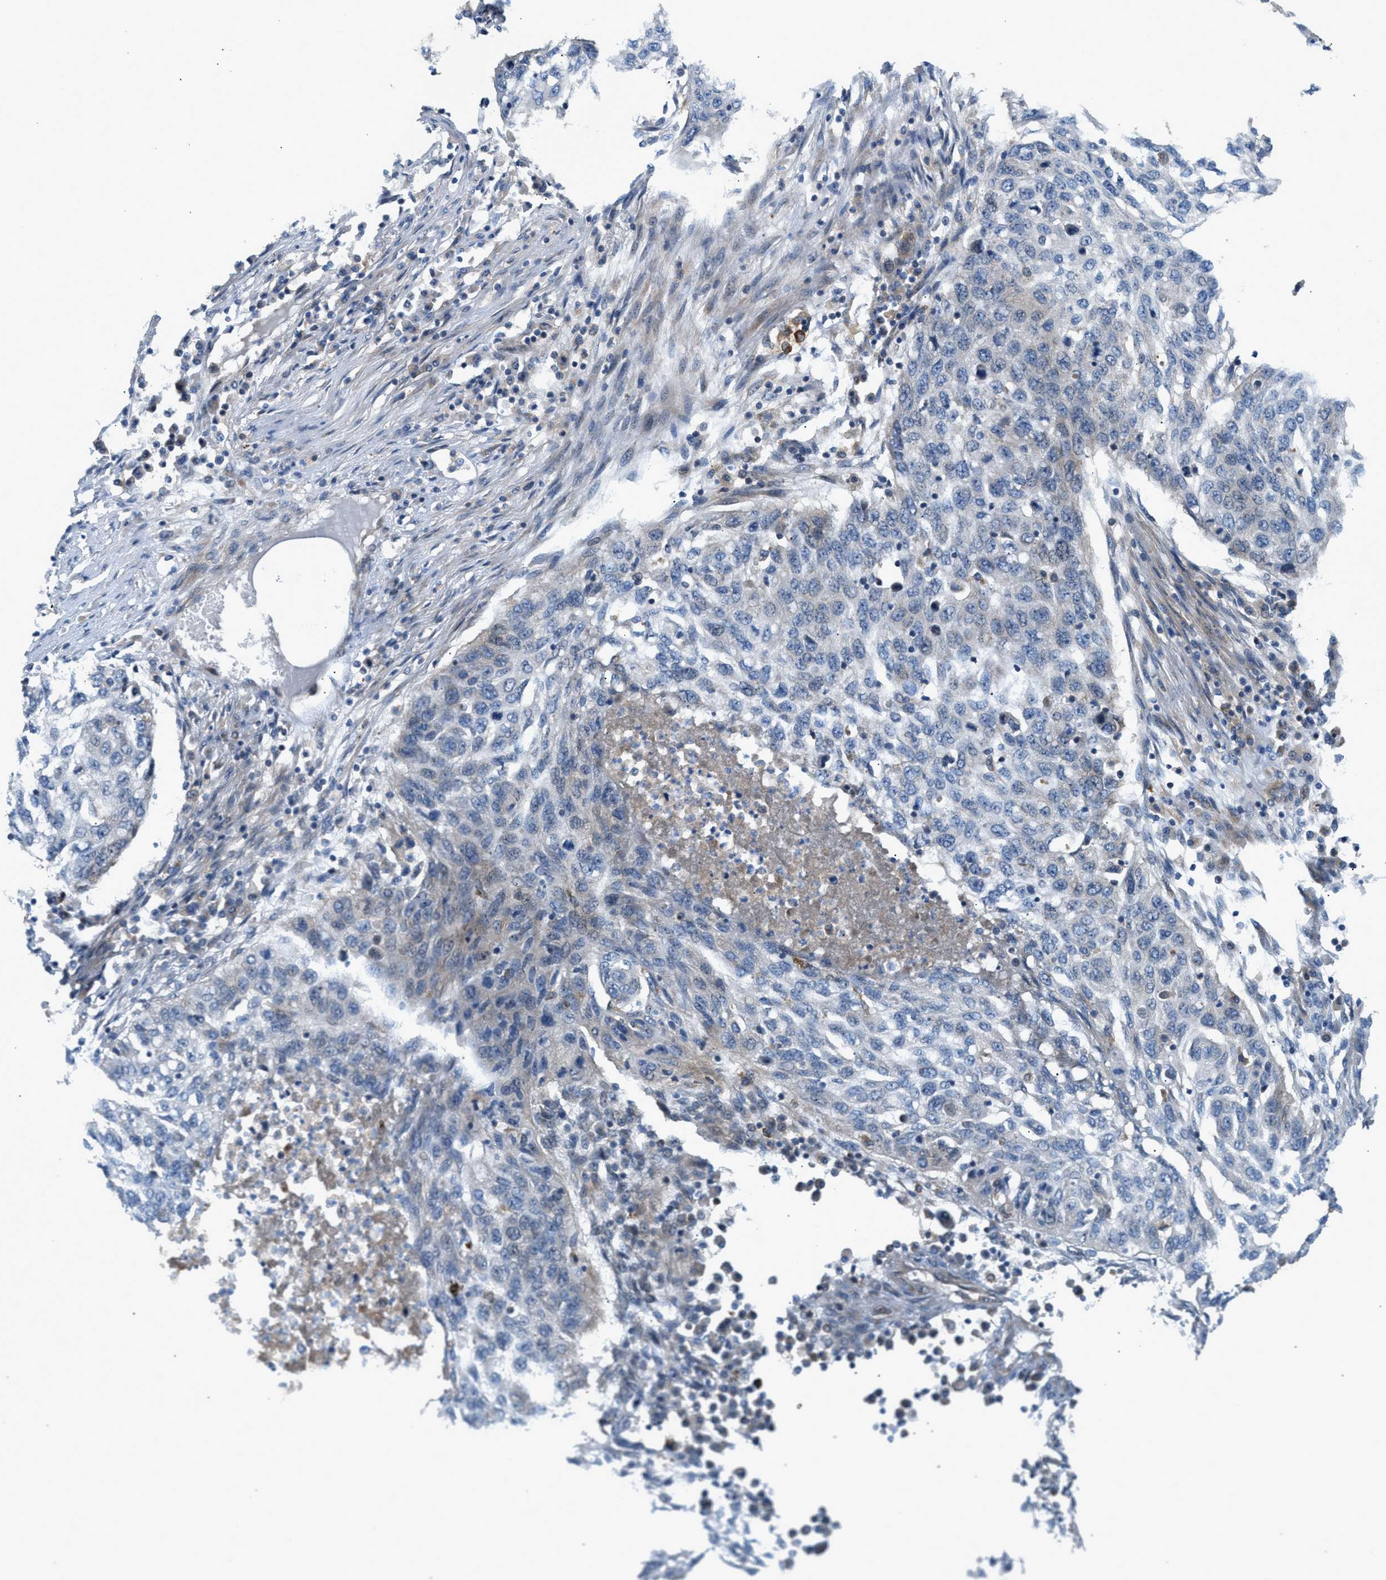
{"staining": {"intensity": "negative", "quantity": "none", "location": "none"}, "tissue": "lung cancer", "cell_type": "Tumor cells", "image_type": "cancer", "snomed": [{"axis": "morphology", "description": "Squamous cell carcinoma, NOS"}, {"axis": "topography", "description": "Lung"}], "caption": "DAB (3,3'-diaminobenzidine) immunohistochemical staining of human lung squamous cell carcinoma shows no significant expression in tumor cells. (DAB (3,3'-diaminobenzidine) IHC with hematoxylin counter stain).", "gene": "CYB5D1", "patient": {"sex": "female", "age": 63}}